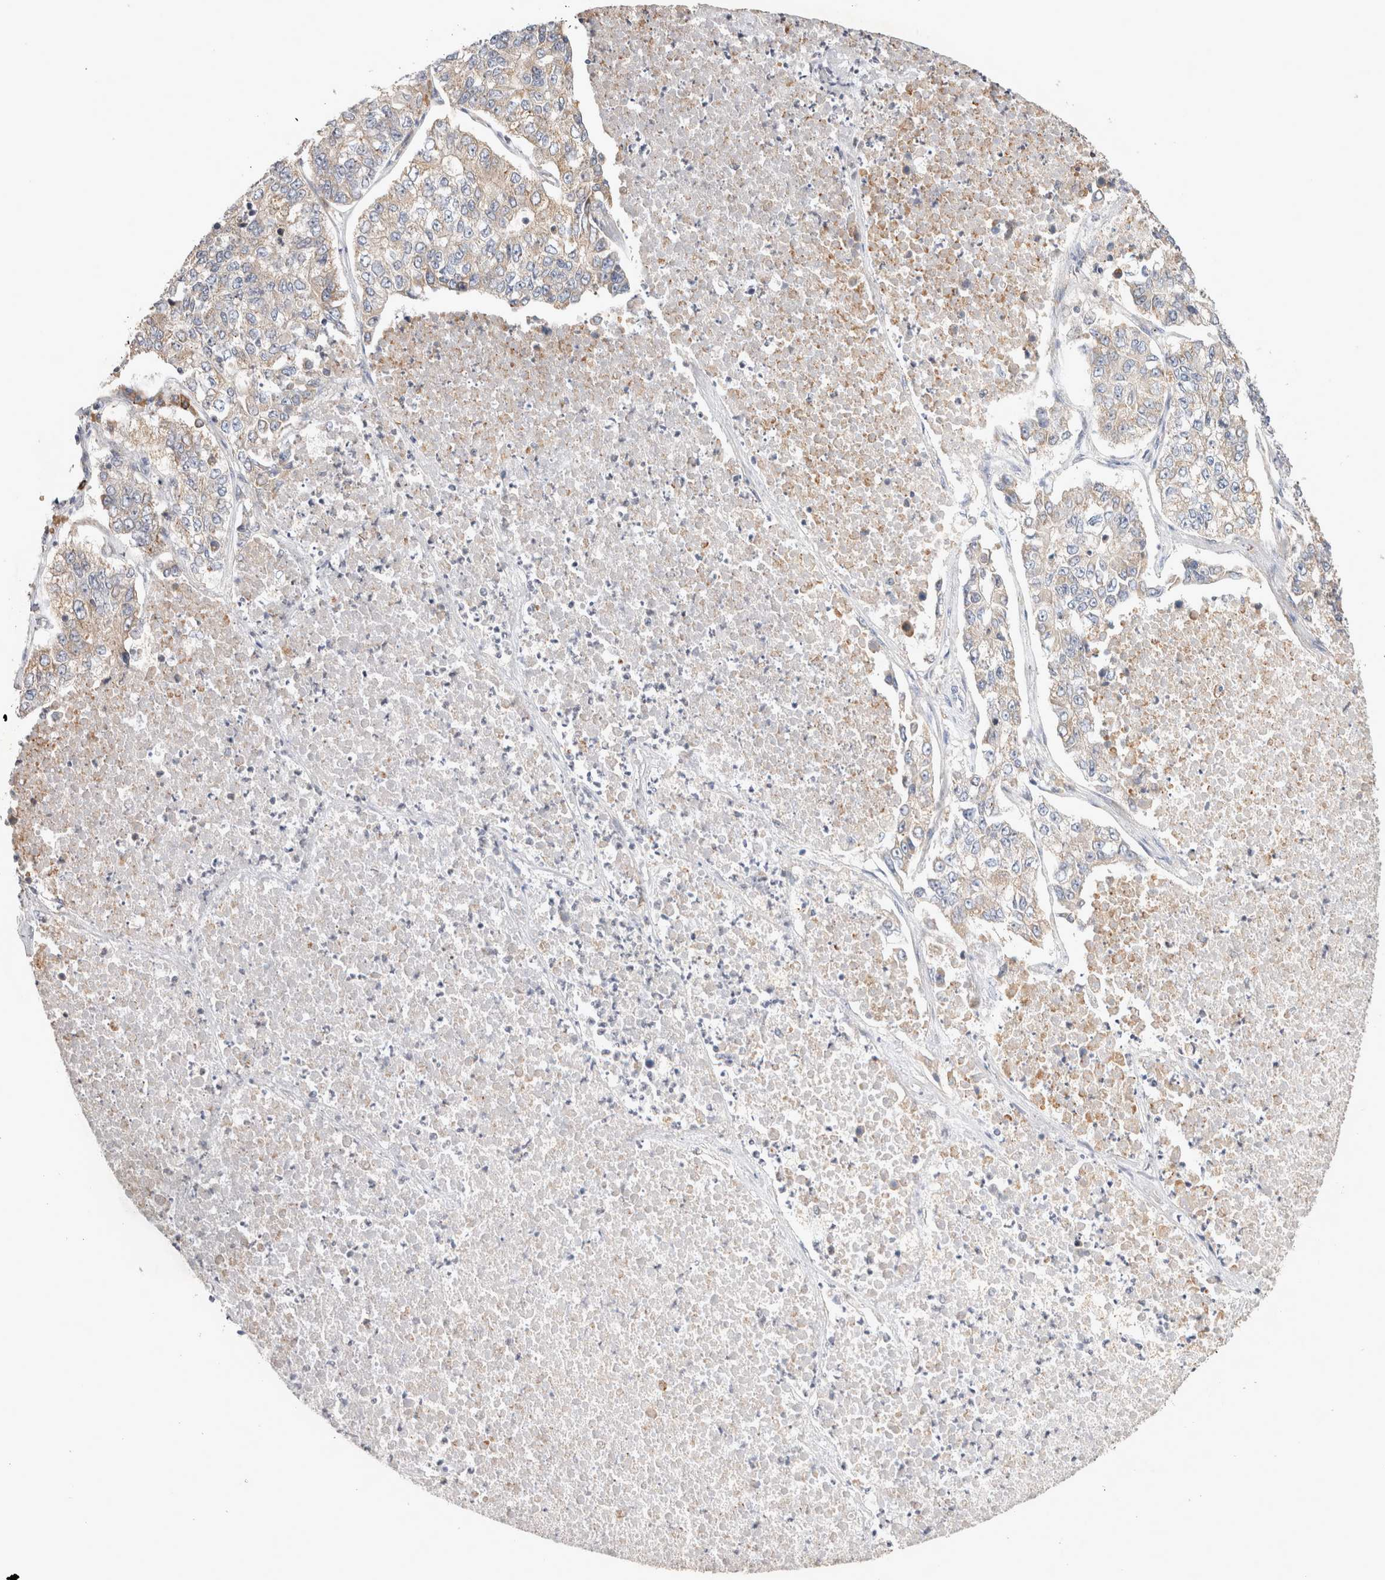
{"staining": {"intensity": "weak", "quantity": "<25%", "location": "cytoplasmic/membranous"}, "tissue": "lung cancer", "cell_type": "Tumor cells", "image_type": "cancer", "snomed": [{"axis": "morphology", "description": "Adenocarcinoma, NOS"}, {"axis": "topography", "description": "Lung"}], "caption": "DAB (3,3'-diaminobenzidine) immunohistochemical staining of human lung cancer displays no significant expression in tumor cells. (Immunohistochemistry (ihc), brightfield microscopy, high magnification).", "gene": "NEDD4L", "patient": {"sex": "male", "age": 49}}